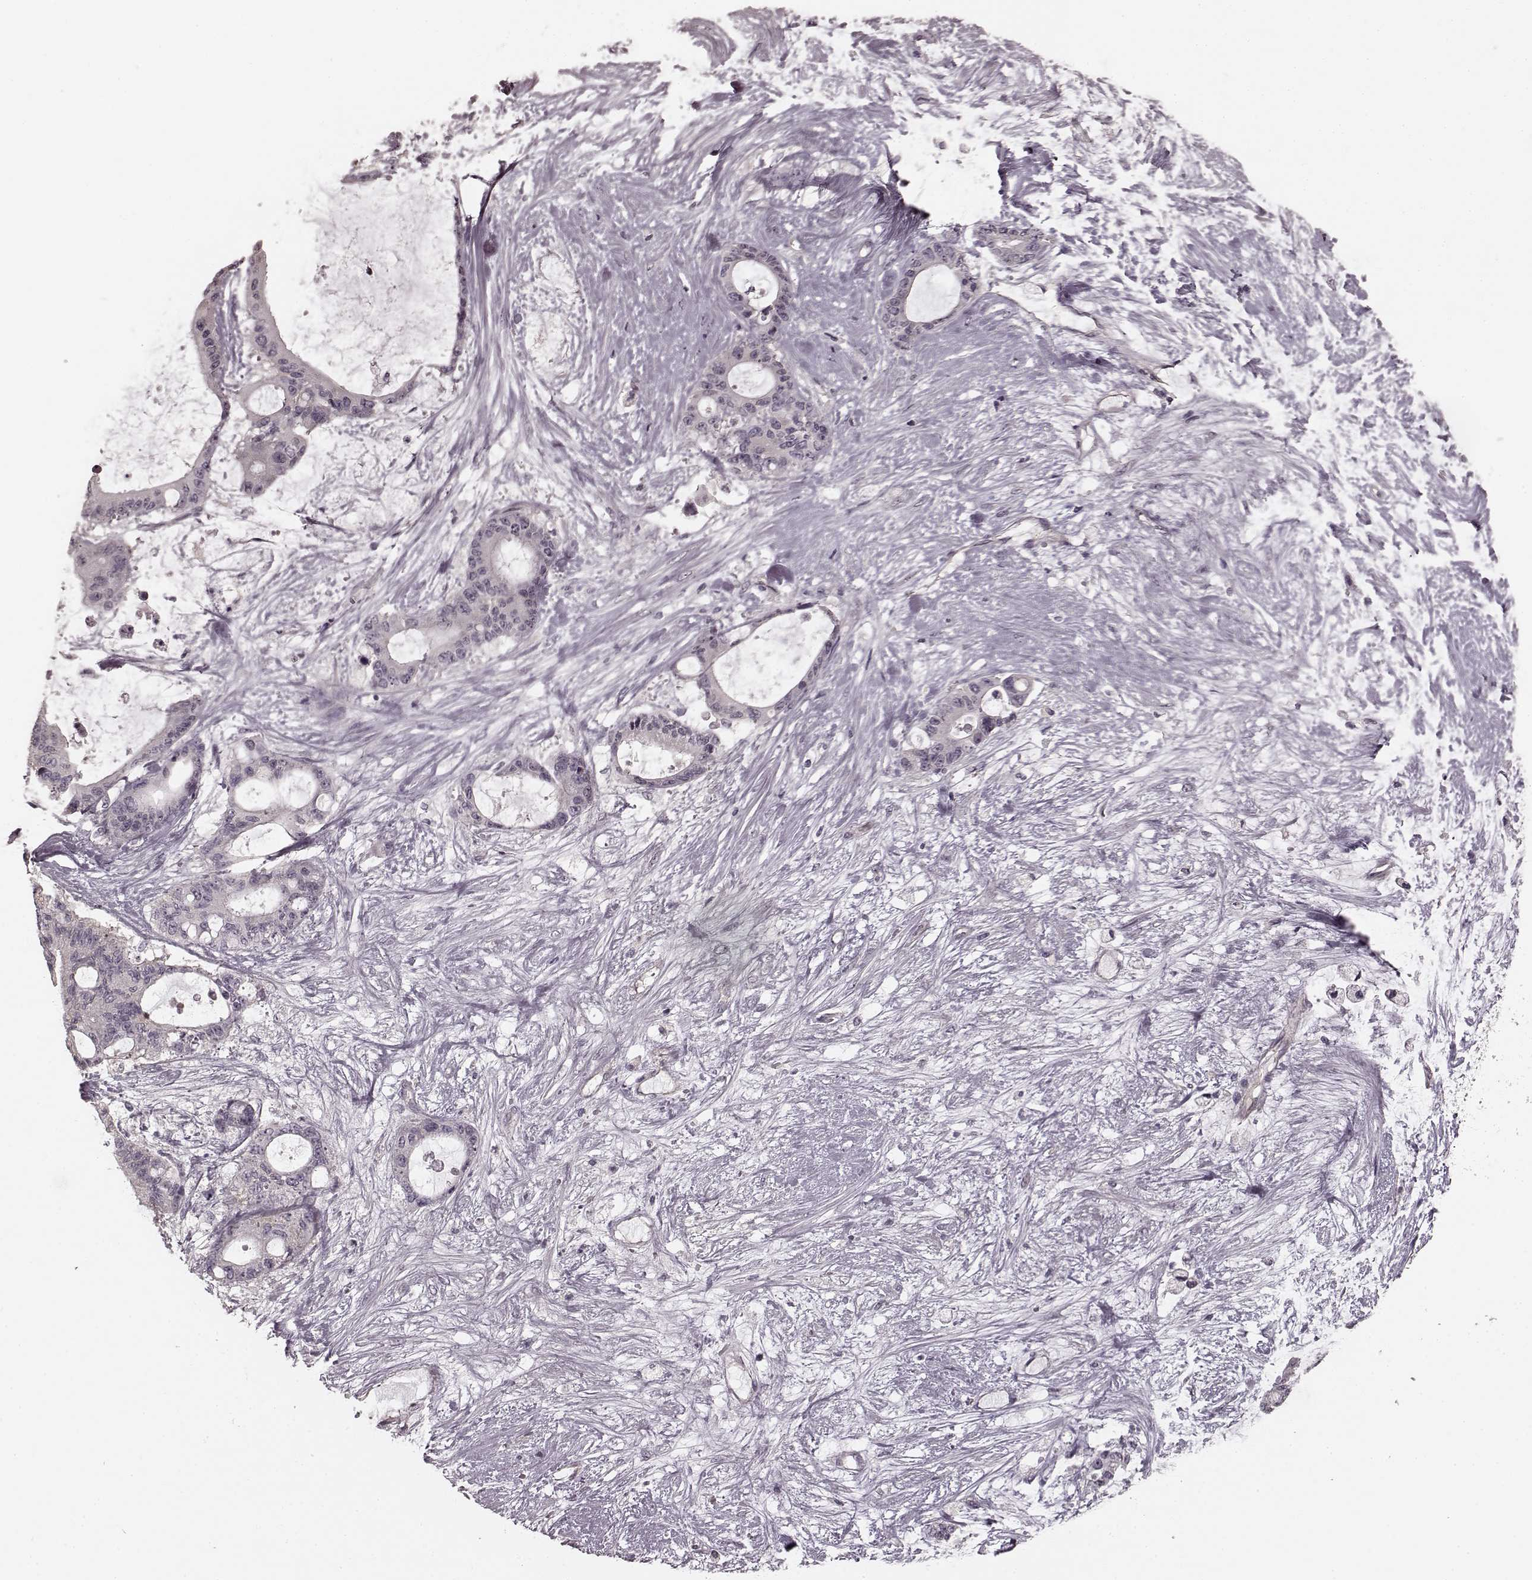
{"staining": {"intensity": "negative", "quantity": "none", "location": "none"}, "tissue": "liver cancer", "cell_type": "Tumor cells", "image_type": "cancer", "snomed": [{"axis": "morphology", "description": "Normal tissue, NOS"}, {"axis": "morphology", "description": "Cholangiocarcinoma"}, {"axis": "topography", "description": "Liver"}, {"axis": "topography", "description": "Peripheral nerve tissue"}], "caption": "Photomicrograph shows no protein positivity in tumor cells of liver cancer (cholangiocarcinoma) tissue. (Stains: DAB immunohistochemistry with hematoxylin counter stain, Microscopy: brightfield microscopy at high magnification).", "gene": "PRKCE", "patient": {"sex": "female", "age": 73}}